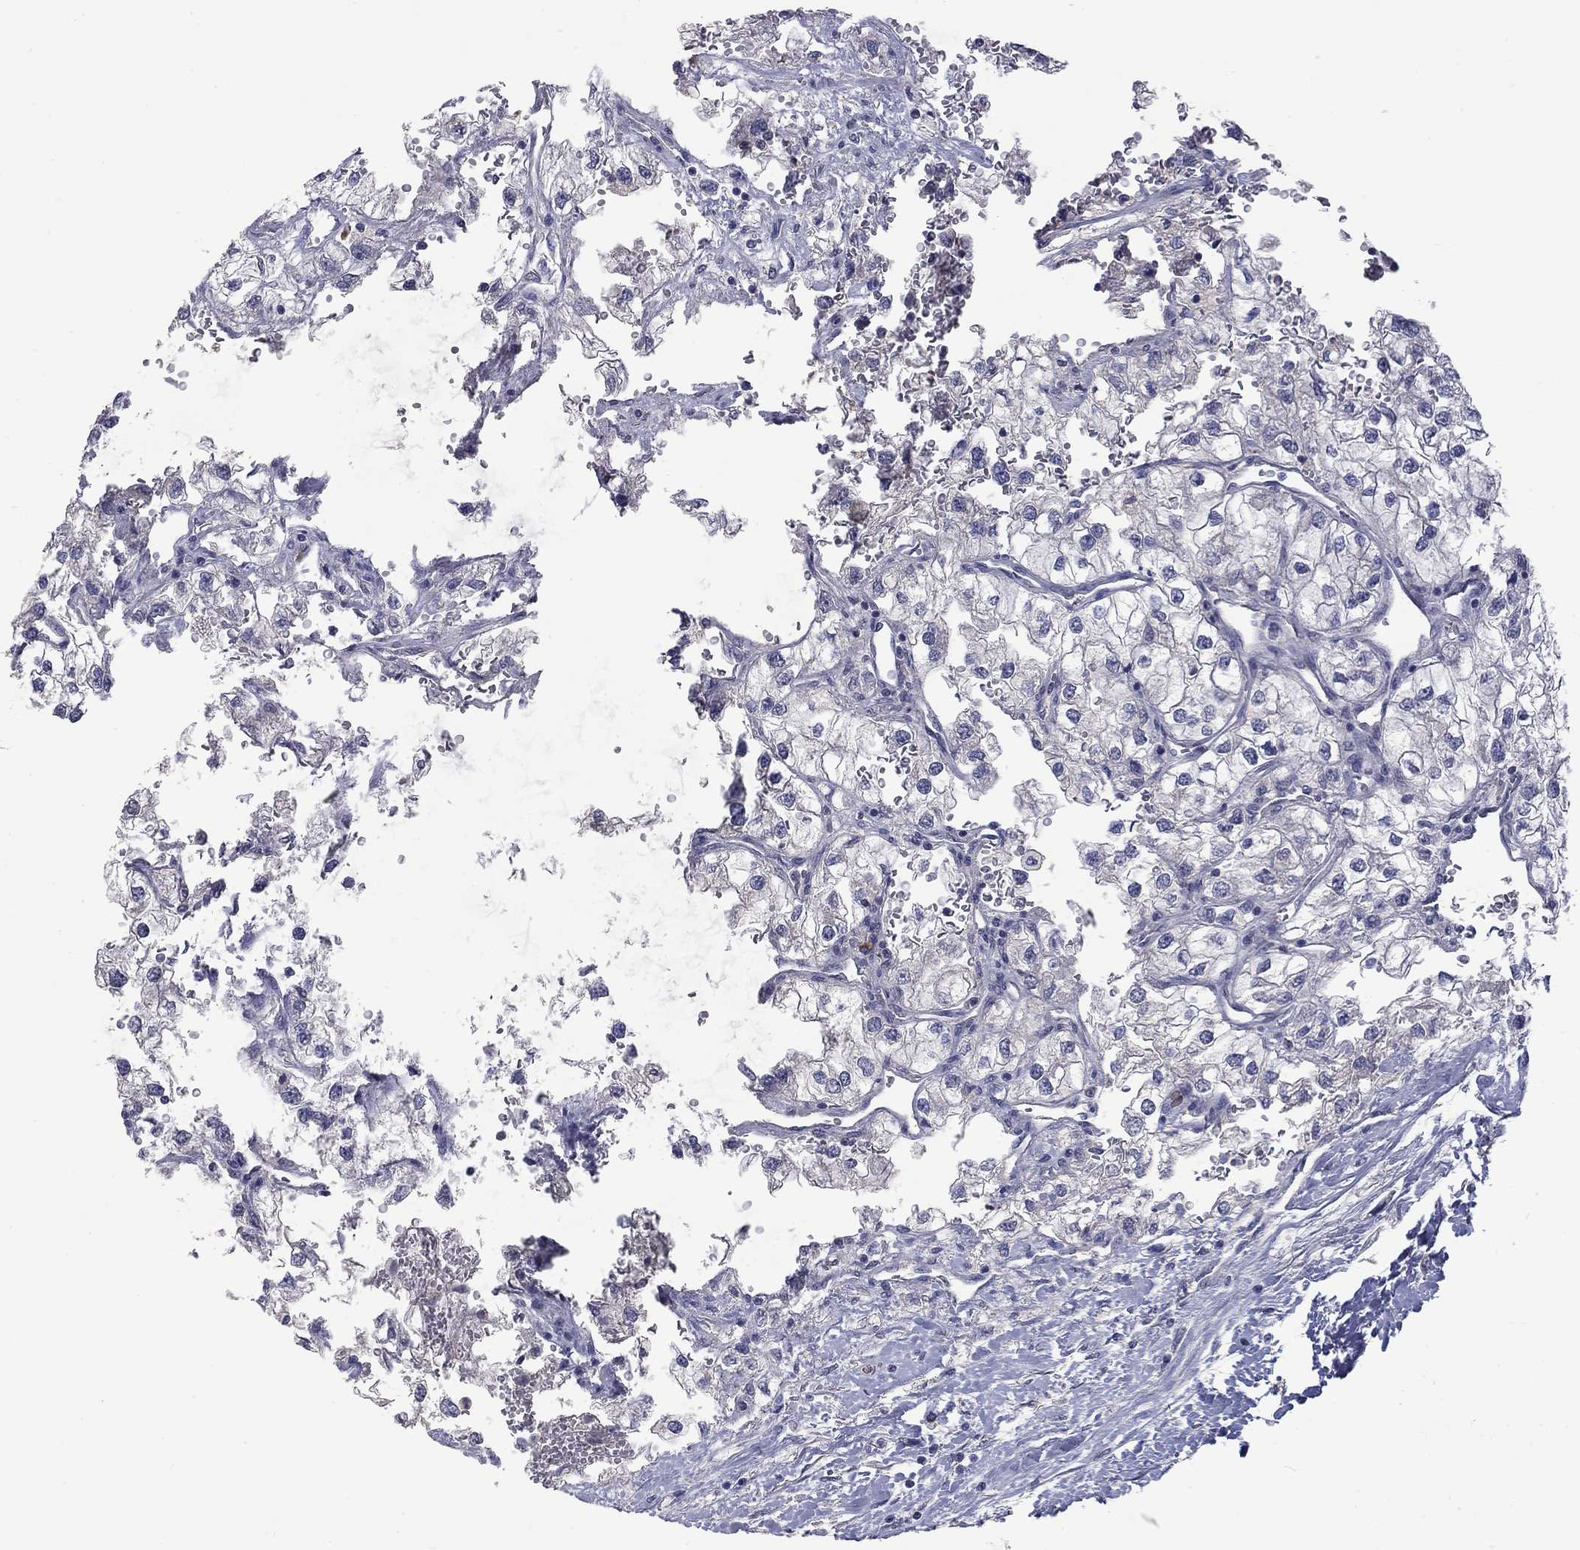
{"staining": {"intensity": "negative", "quantity": "none", "location": "none"}, "tissue": "renal cancer", "cell_type": "Tumor cells", "image_type": "cancer", "snomed": [{"axis": "morphology", "description": "Adenocarcinoma, NOS"}, {"axis": "topography", "description": "Kidney"}], "caption": "An IHC image of renal cancer (adenocarcinoma) is shown. There is no staining in tumor cells of renal cancer (adenocarcinoma).", "gene": "IP6K3", "patient": {"sex": "male", "age": 59}}